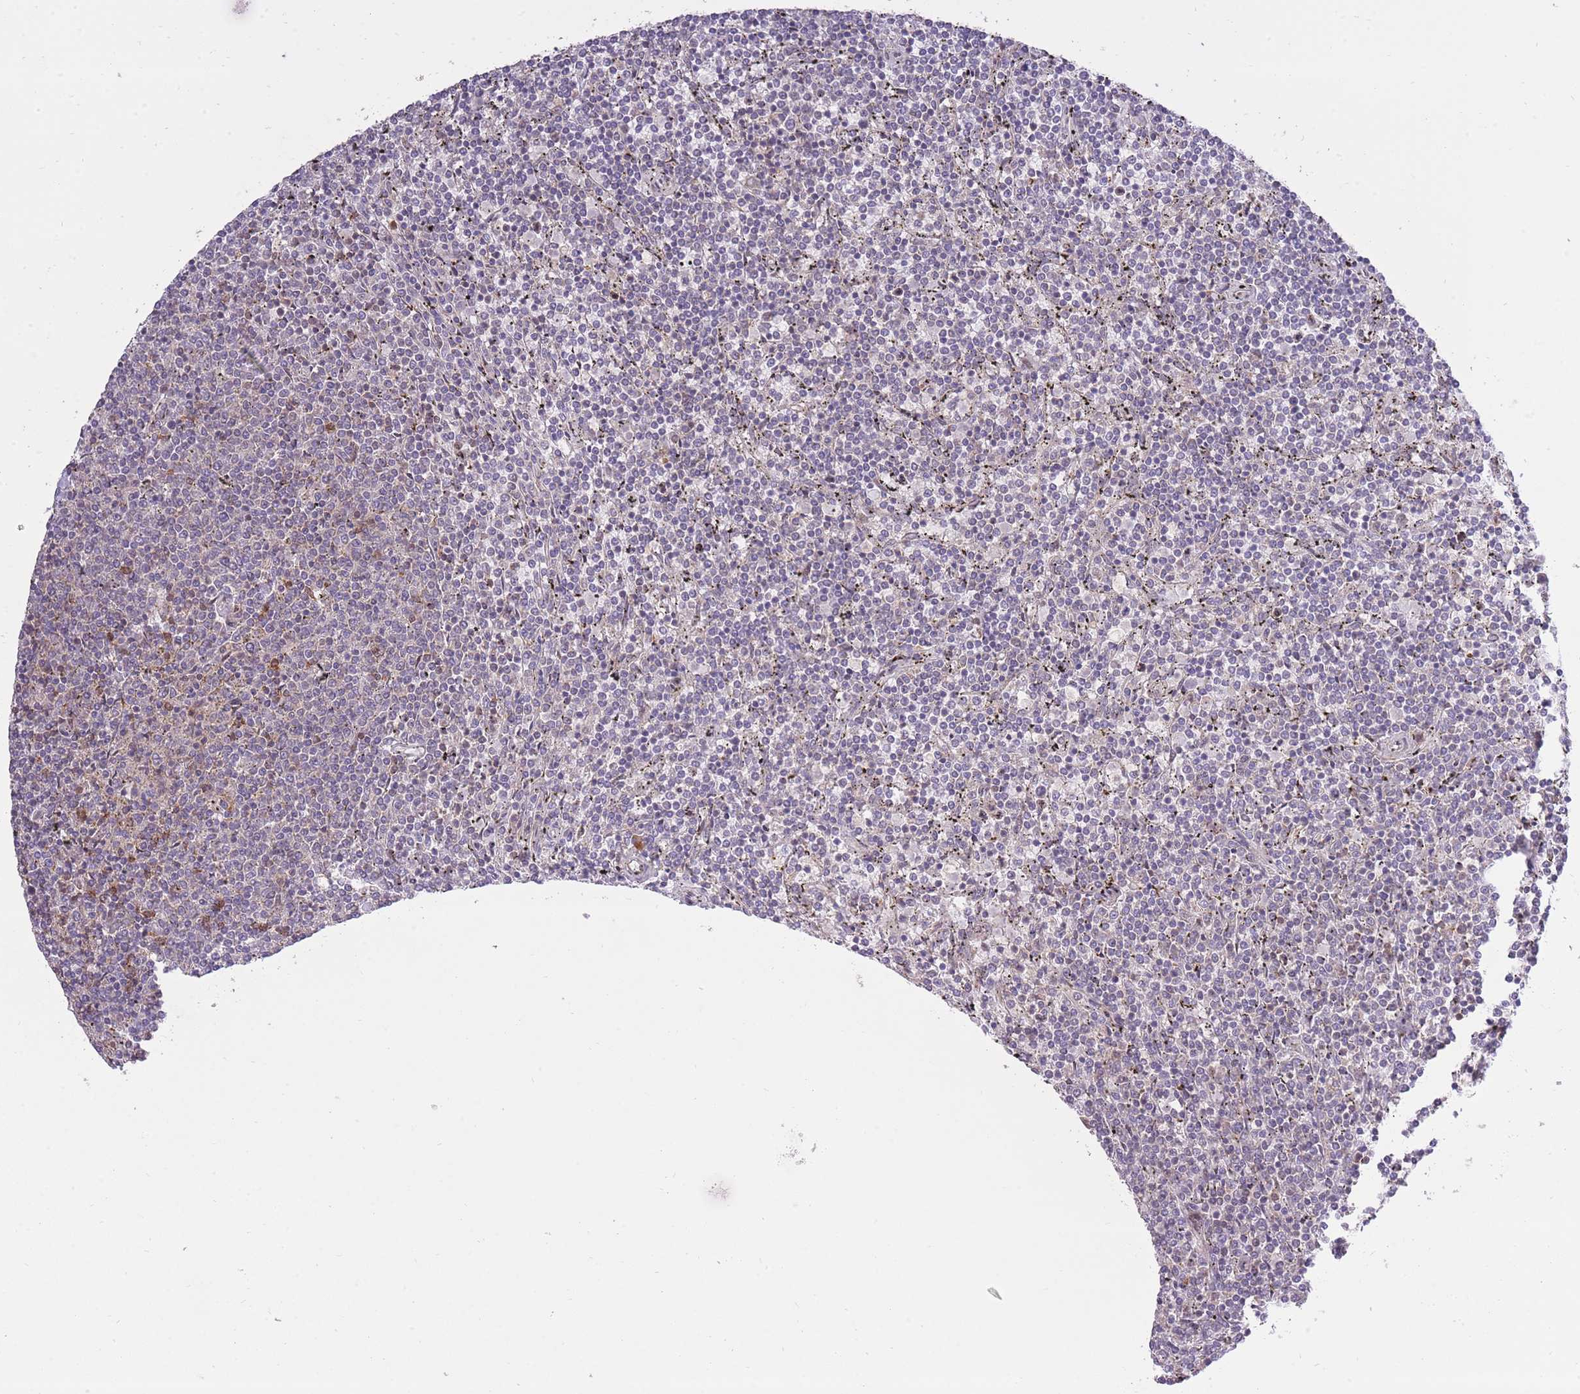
{"staining": {"intensity": "negative", "quantity": "none", "location": "none"}, "tissue": "lymphoma", "cell_type": "Tumor cells", "image_type": "cancer", "snomed": [{"axis": "morphology", "description": "Malignant lymphoma, non-Hodgkin's type, Low grade"}, {"axis": "topography", "description": "Spleen"}], "caption": "Immunohistochemical staining of human low-grade malignant lymphoma, non-Hodgkin's type shows no significant staining in tumor cells.", "gene": "ELOA2", "patient": {"sex": "female", "age": 50}}